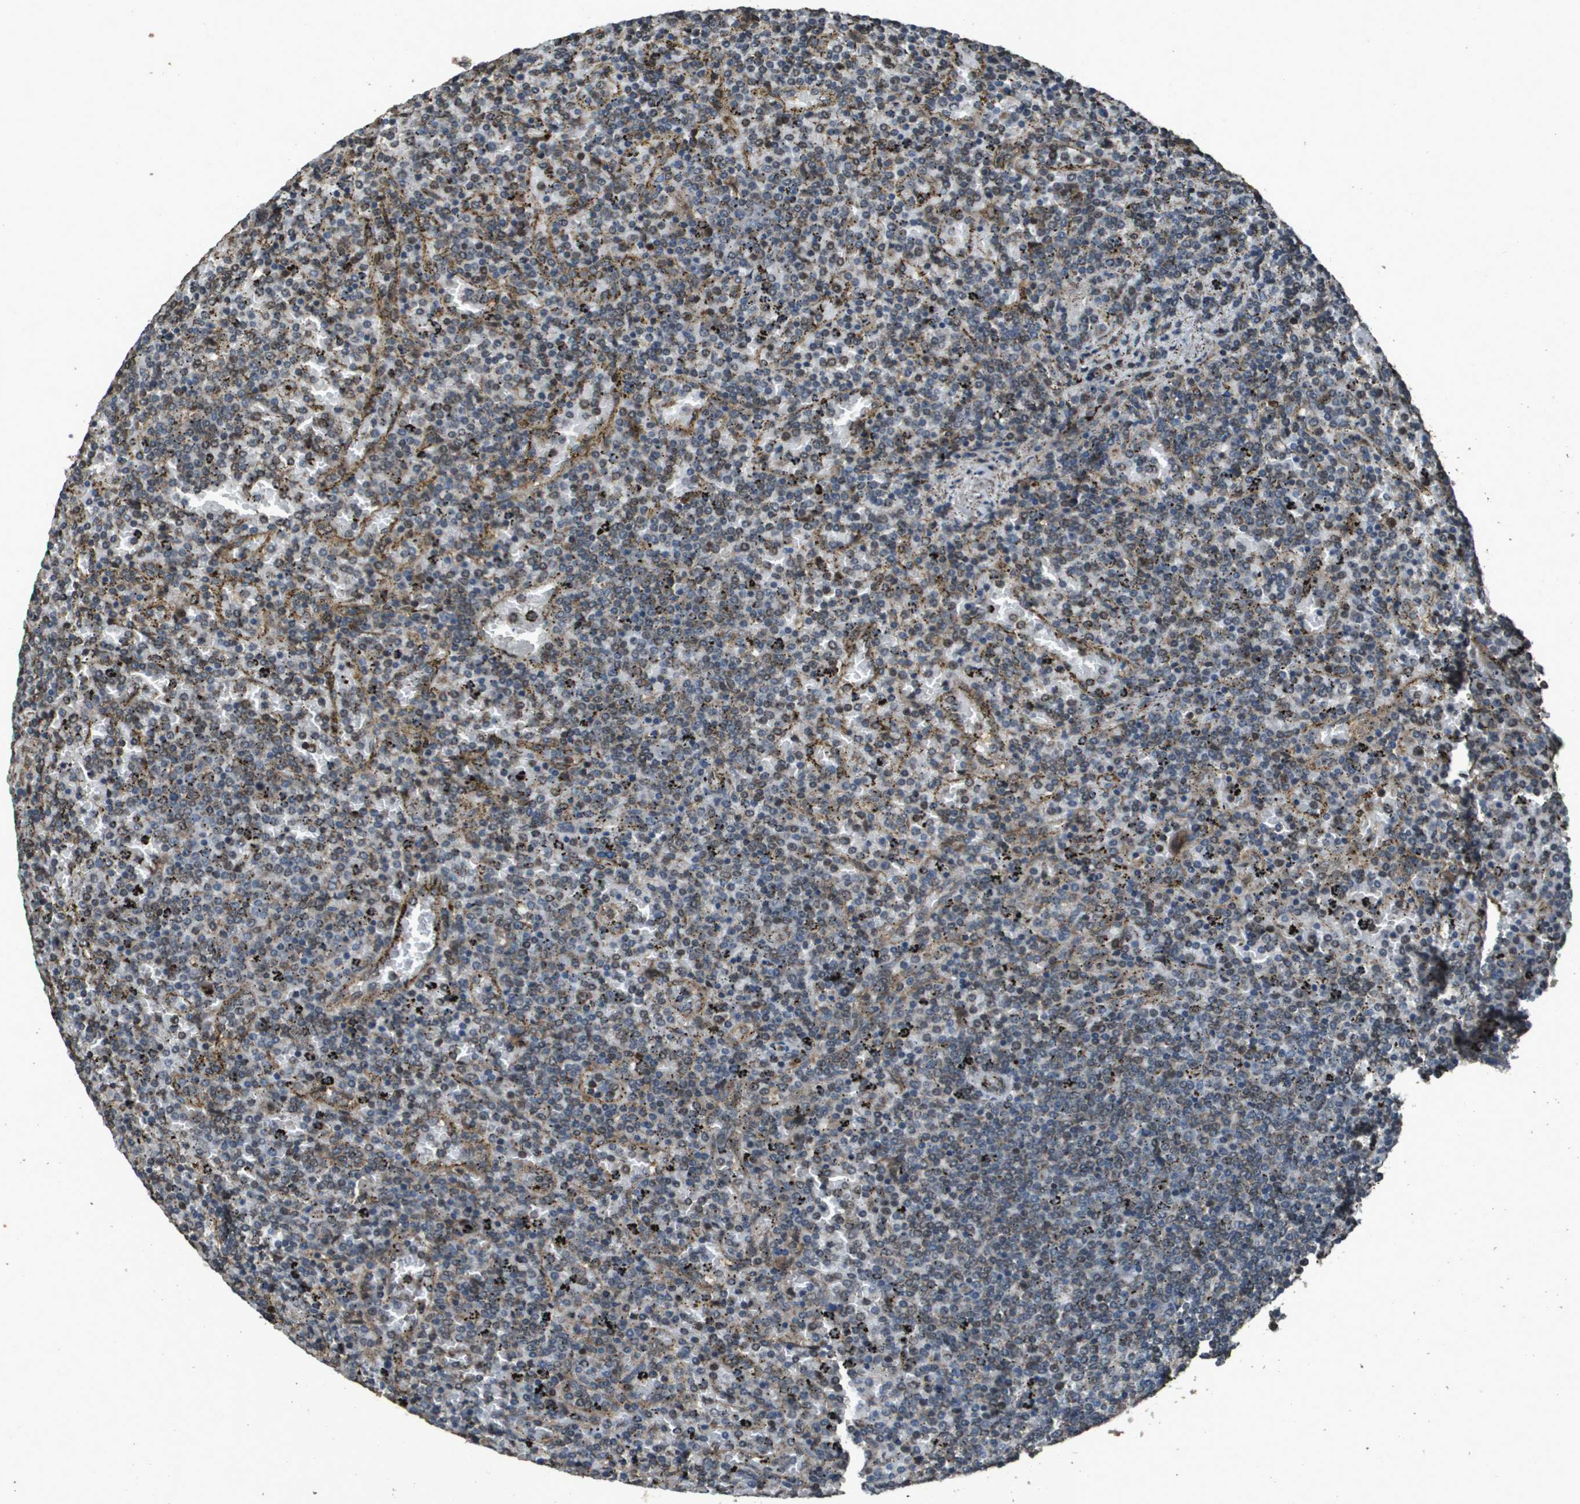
{"staining": {"intensity": "weak", "quantity": "25%-75%", "location": "cytoplasmic/membranous"}, "tissue": "lymphoma", "cell_type": "Tumor cells", "image_type": "cancer", "snomed": [{"axis": "morphology", "description": "Malignant lymphoma, non-Hodgkin's type, Low grade"}, {"axis": "topography", "description": "Spleen"}], "caption": "Brown immunohistochemical staining in lymphoma demonstrates weak cytoplasmic/membranous staining in approximately 25%-75% of tumor cells.", "gene": "FIG4", "patient": {"sex": "female", "age": 77}}